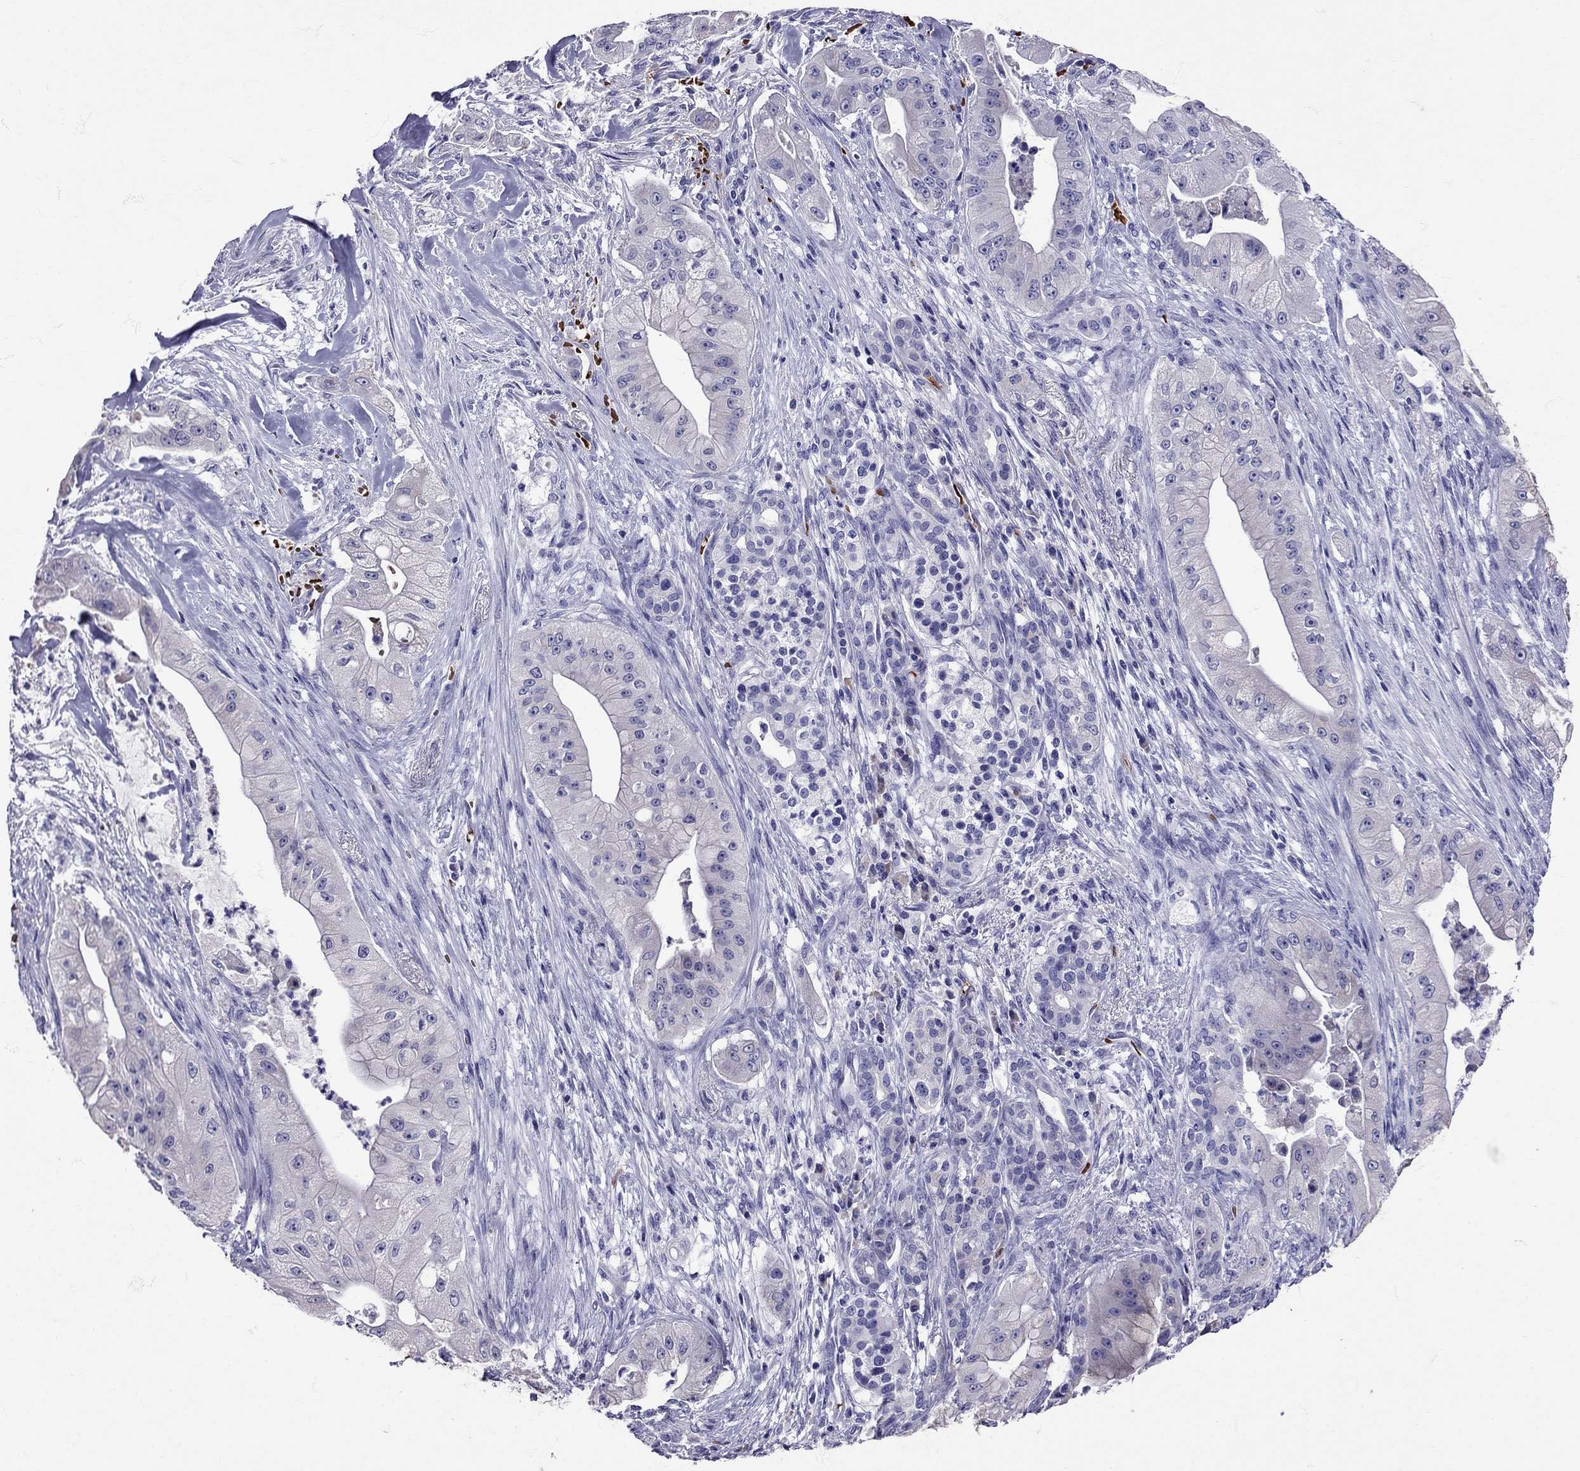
{"staining": {"intensity": "negative", "quantity": "none", "location": "none"}, "tissue": "pancreatic cancer", "cell_type": "Tumor cells", "image_type": "cancer", "snomed": [{"axis": "morphology", "description": "Normal tissue, NOS"}, {"axis": "morphology", "description": "Inflammation, NOS"}, {"axis": "morphology", "description": "Adenocarcinoma, NOS"}, {"axis": "topography", "description": "Pancreas"}], "caption": "There is no significant staining in tumor cells of pancreatic cancer (adenocarcinoma).", "gene": "TBR1", "patient": {"sex": "male", "age": 57}}